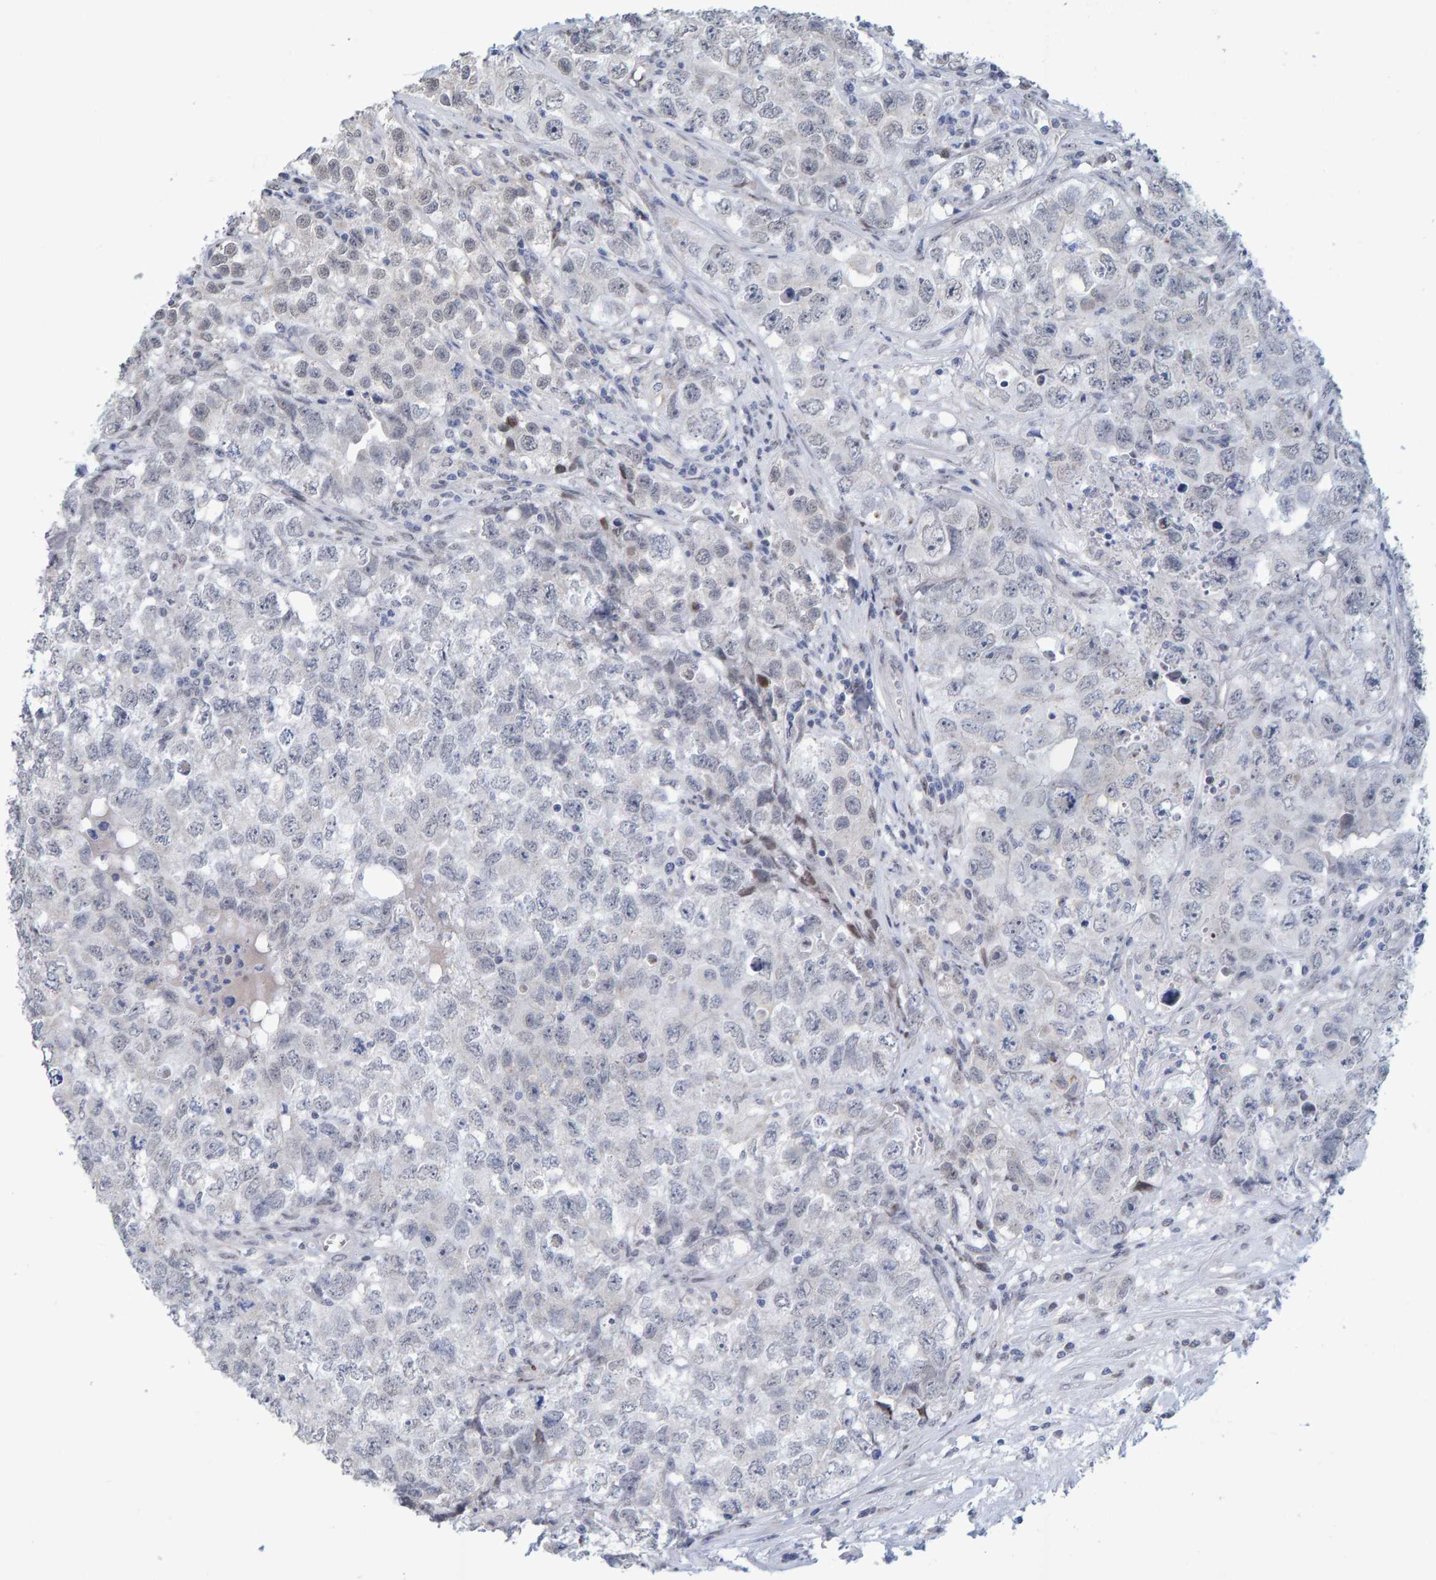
{"staining": {"intensity": "negative", "quantity": "none", "location": "none"}, "tissue": "testis cancer", "cell_type": "Tumor cells", "image_type": "cancer", "snomed": [{"axis": "morphology", "description": "Seminoma, NOS"}, {"axis": "morphology", "description": "Carcinoma, Embryonal, NOS"}, {"axis": "topography", "description": "Testis"}], "caption": "Testis cancer was stained to show a protein in brown. There is no significant expression in tumor cells. (Stains: DAB (3,3'-diaminobenzidine) IHC with hematoxylin counter stain, Microscopy: brightfield microscopy at high magnification).", "gene": "USP43", "patient": {"sex": "male", "age": 43}}